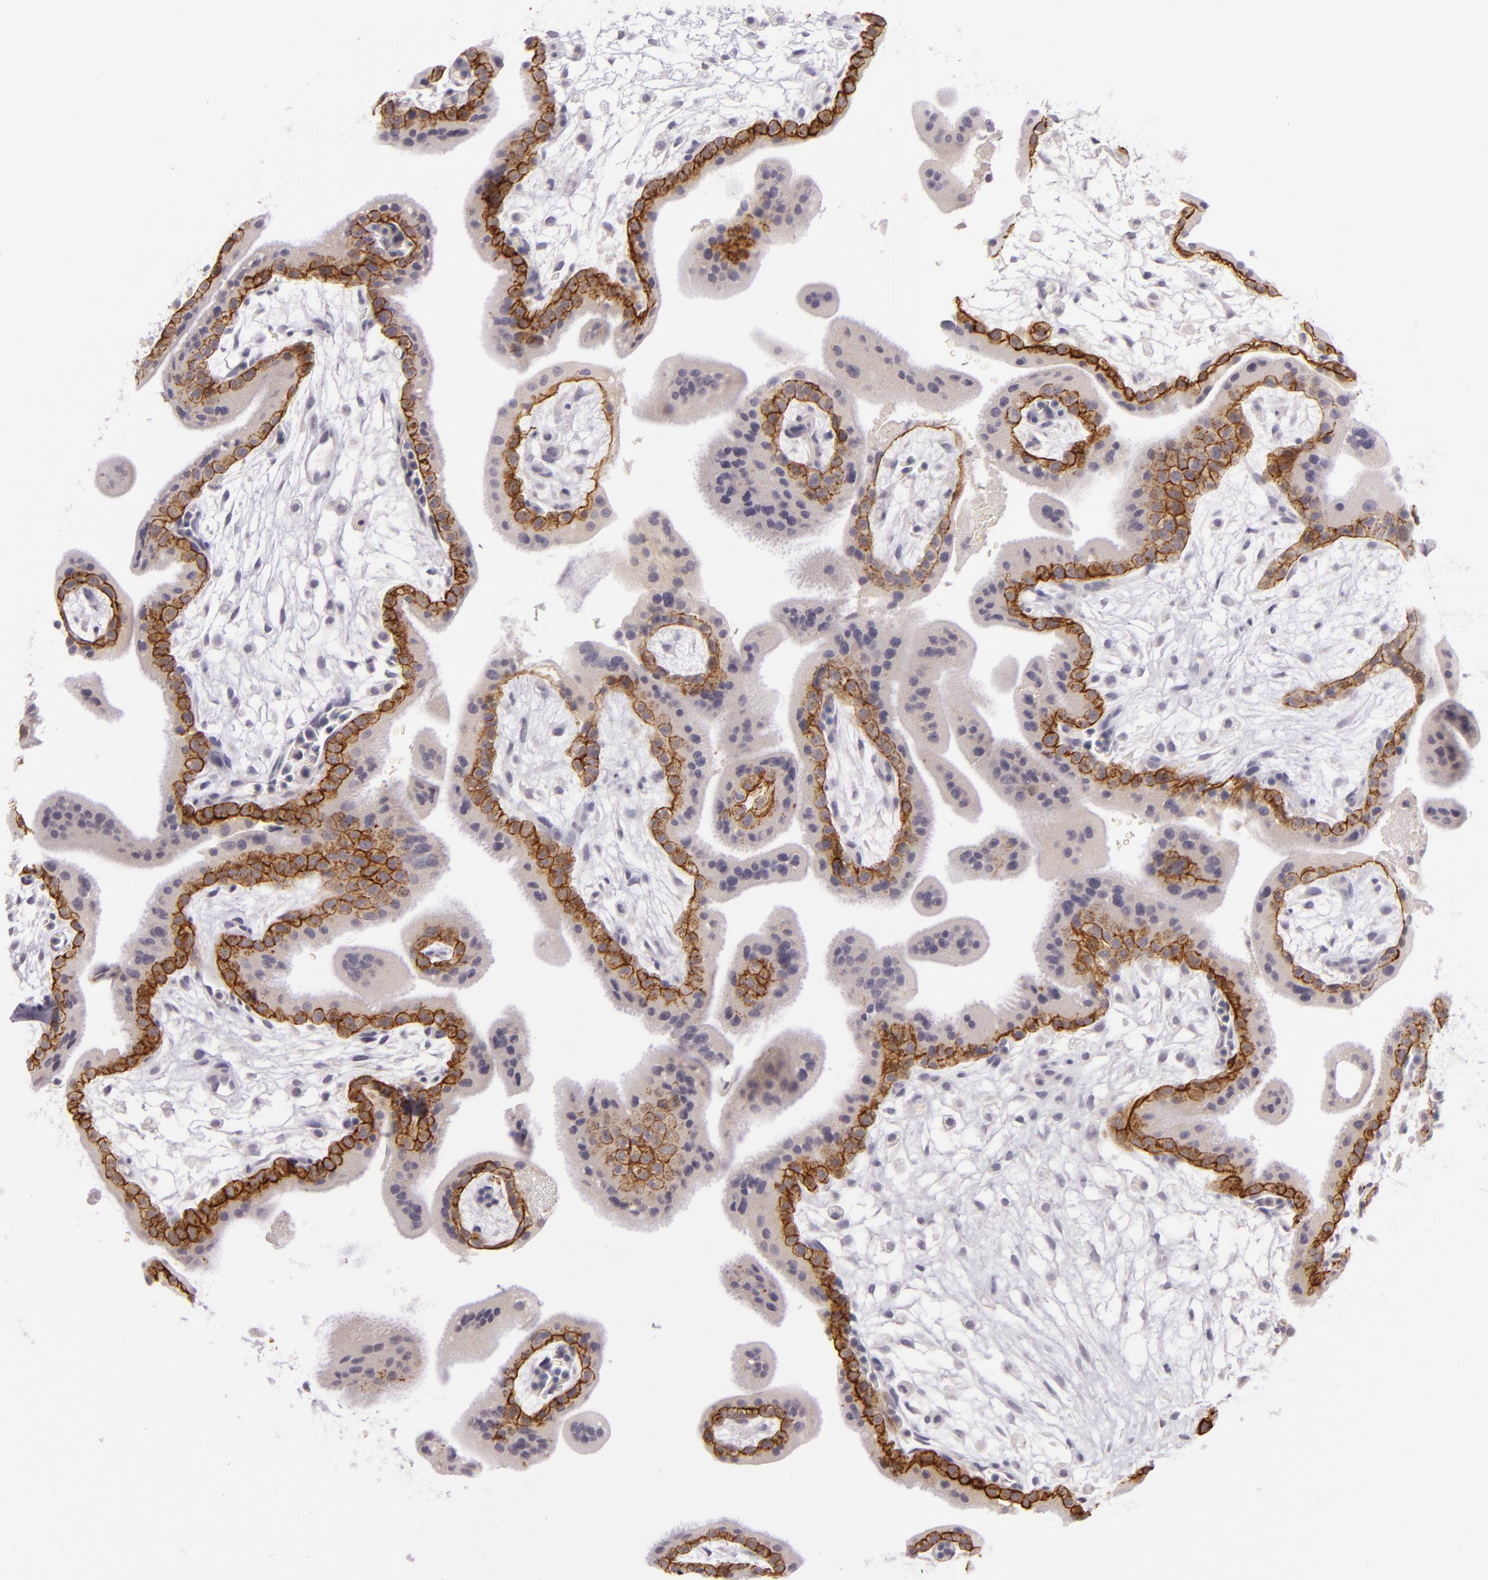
{"staining": {"intensity": "negative", "quantity": "none", "location": "none"}, "tissue": "placenta", "cell_type": "Decidual cells", "image_type": "normal", "snomed": [{"axis": "morphology", "description": "Normal tissue, NOS"}, {"axis": "topography", "description": "Placenta"}], "caption": "Placenta was stained to show a protein in brown. There is no significant expression in decidual cells. (DAB (3,3'-diaminobenzidine) IHC with hematoxylin counter stain).", "gene": "DAG1", "patient": {"sex": "female", "age": 35}}